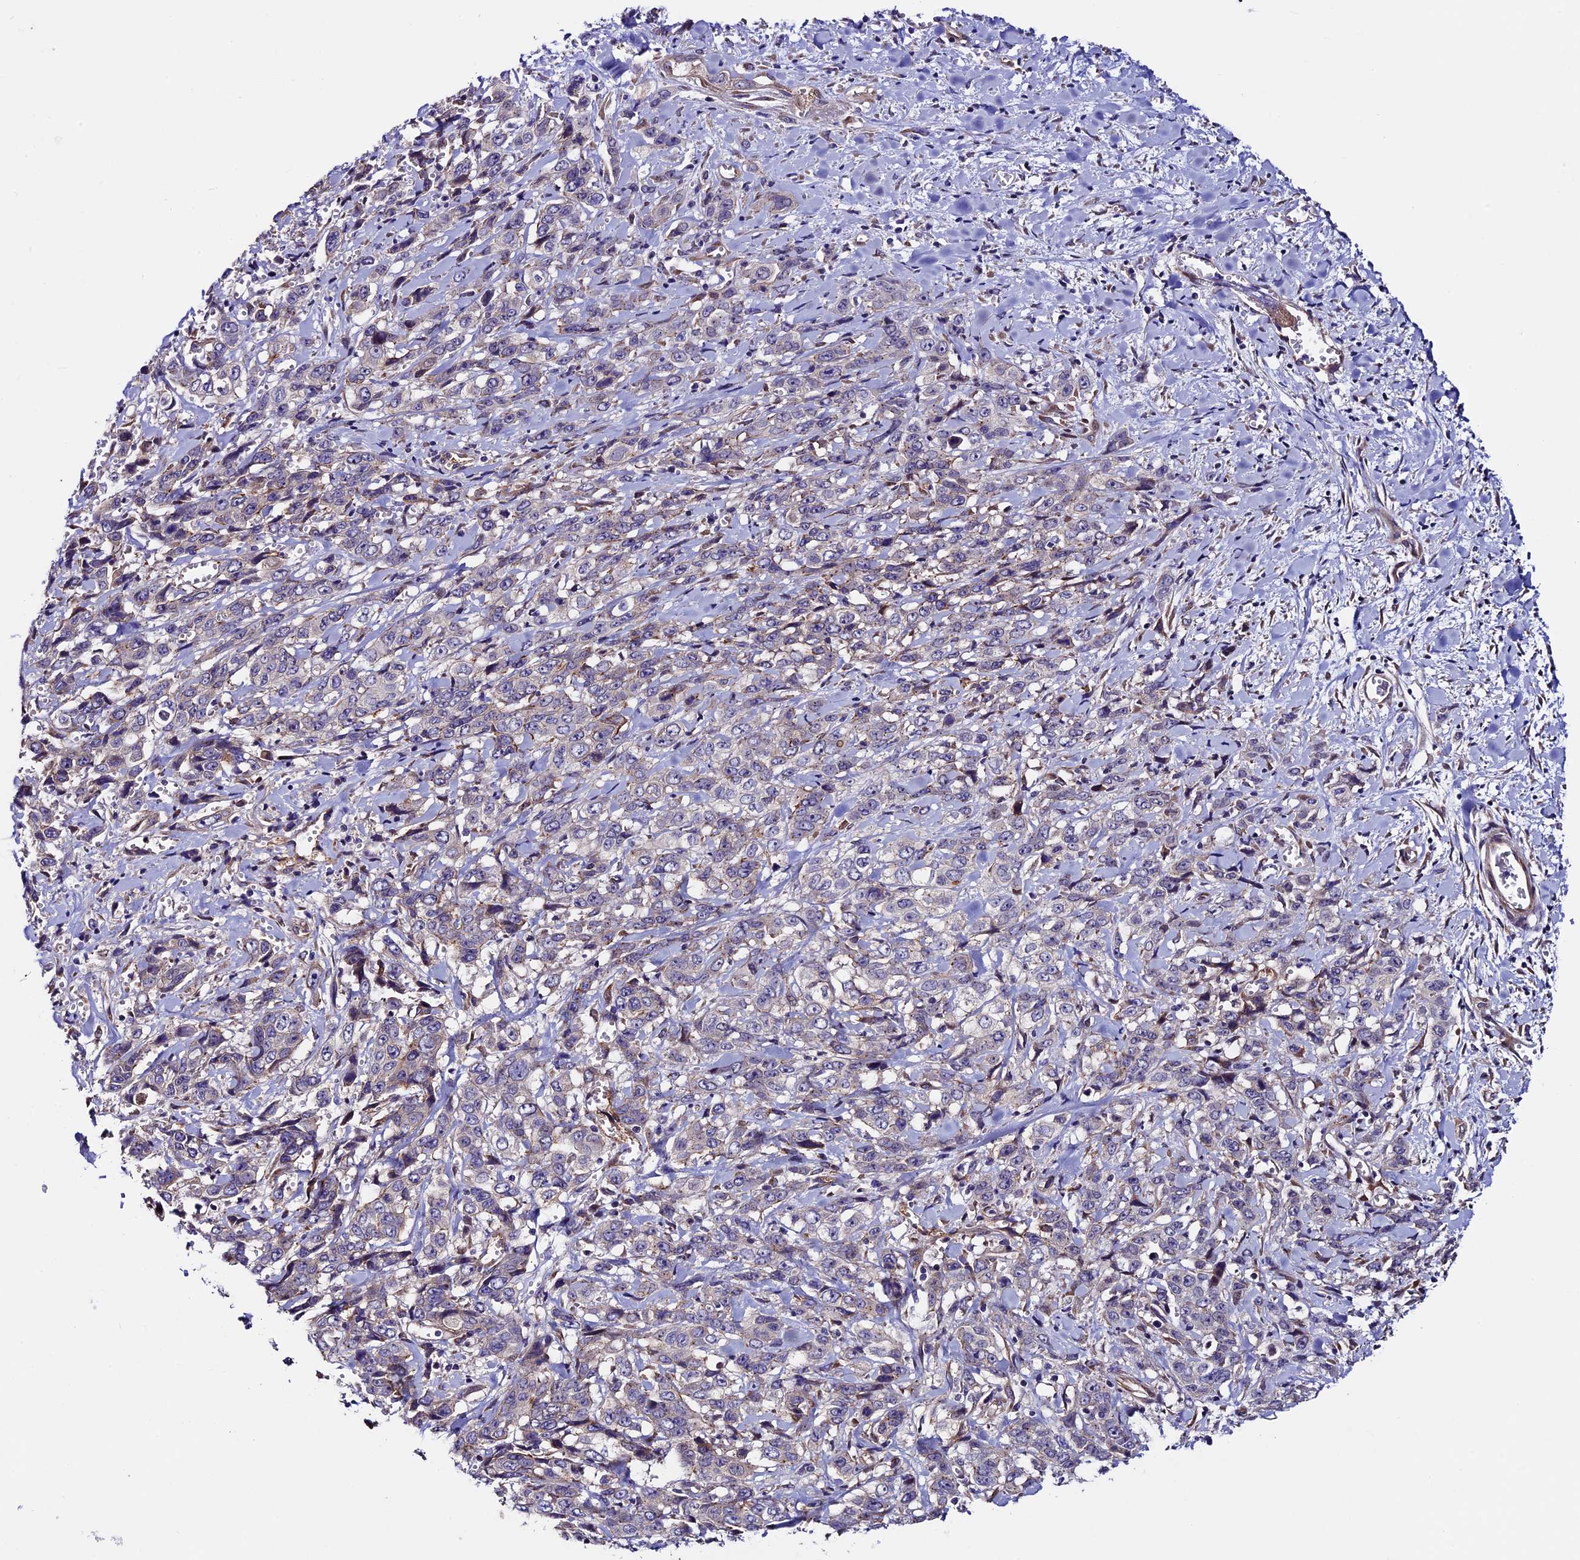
{"staining": {"intensity": "weak", "quantity": "<25%", "location": "cytoplasmic/membranous"}, "tissue": "stomach cancer", "cell_type": "Tumor cells", "image_type": "cancer", "snomed": [{"axis": "morphology", "description": "Adenocarcinoma, NOS"}, {"axis": "topography", "description": "Stomach, upper"}], "caption": "Immunohistochemistry image of neoplastic tissue: stomach cancer stained with DAB shows no significant protein staining in tumor cells. The staining is performed using DAB brown chromogen with nuclei counter-stained in using hematoxylin.", "gene": "TMEM171", "patient": {"sex": "male", "age": 62}}